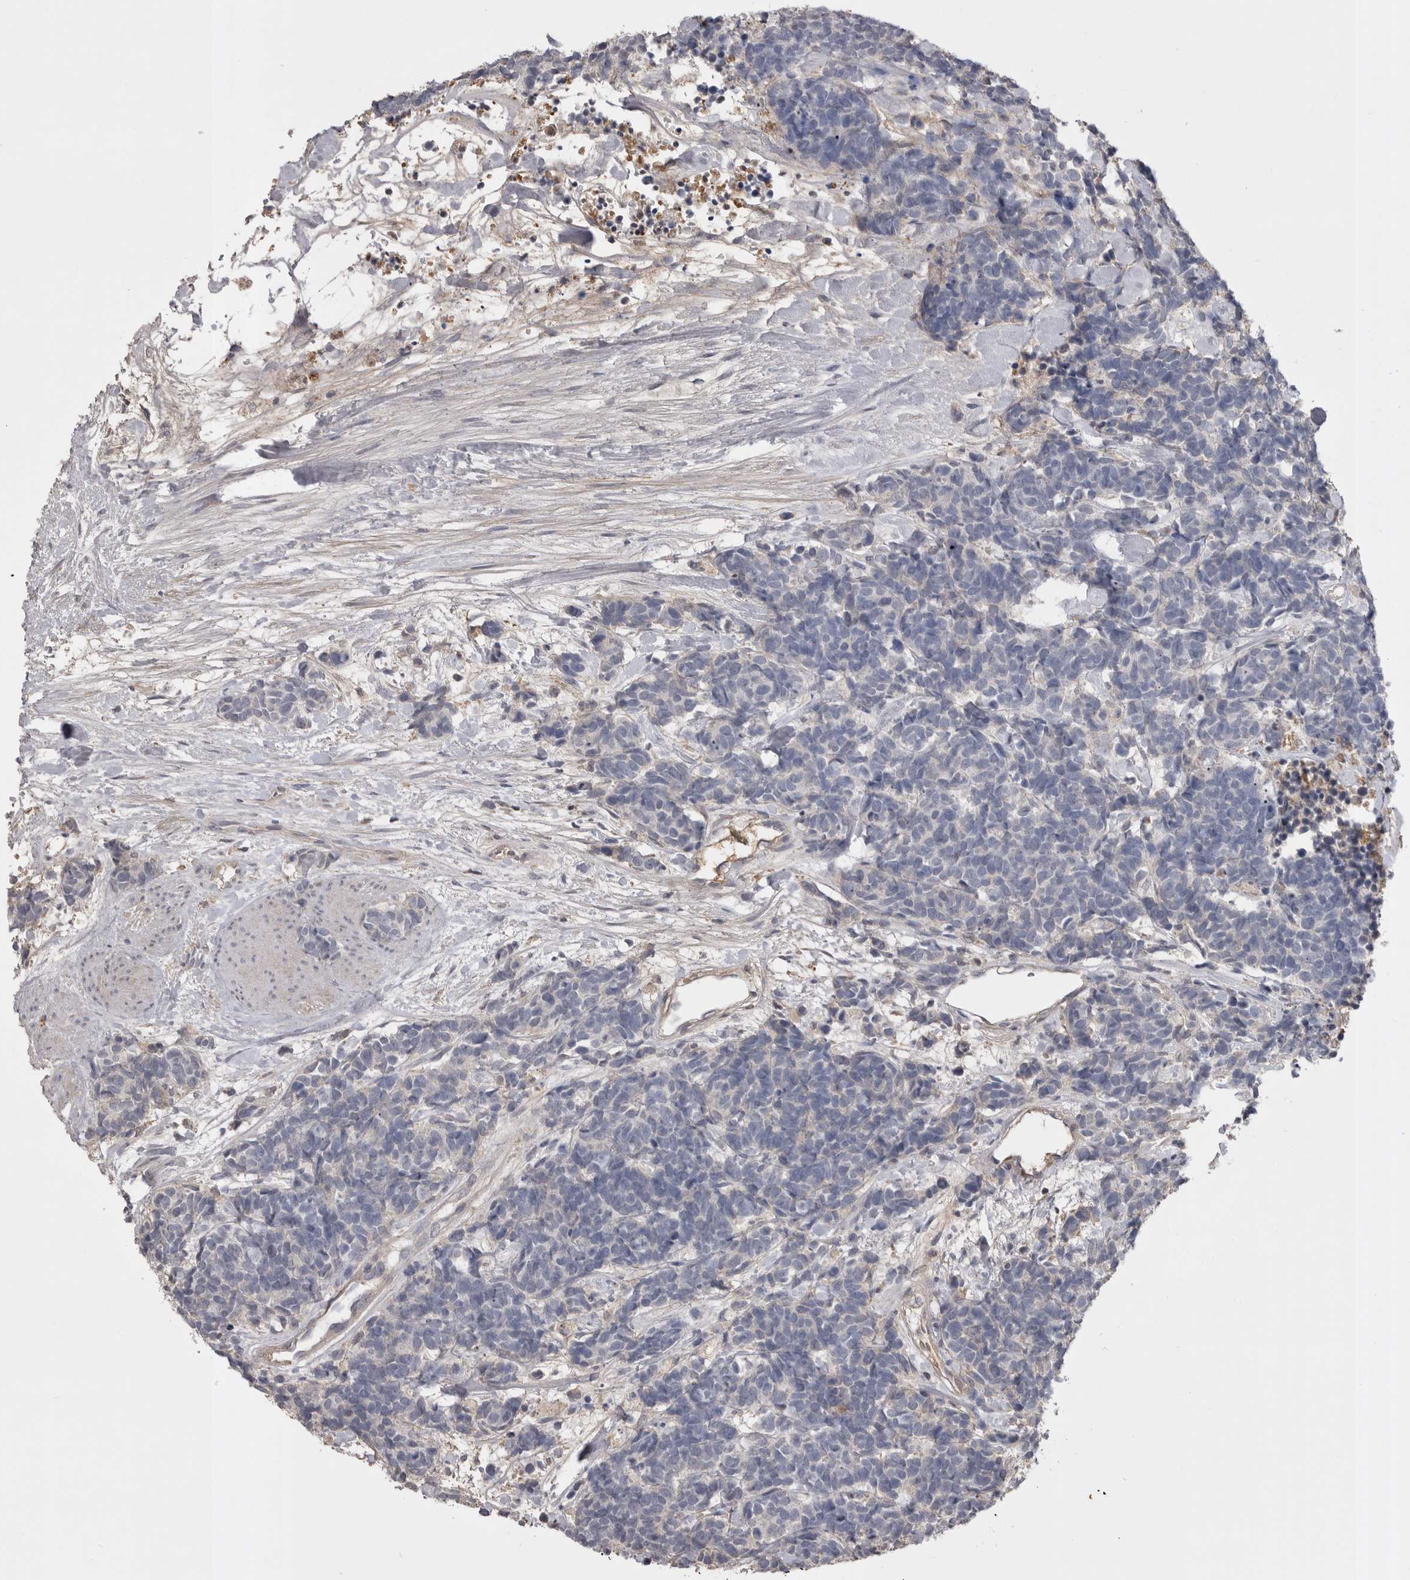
{"staining": {"intensity": "negative", "quantity": "none", "location": "none"}, "tissue": "carcinoid", "cell_type": "Tumor cells", "image_type": "cancer", "snomed": [{"axis": "morphology", "description": "Carcinoma, NOS"}, {"axis": "morphology", "description": "Carcinoid, malignant, NOS"}, {"axis": "topography", "description": "Urinary bladder"}], "caption": "Carcinoma stained for a protein using immunohistochemistry exhibits no staining tumor cells.", "gene": "AHSG", "patient": {"sex": "male", "age": 57}}